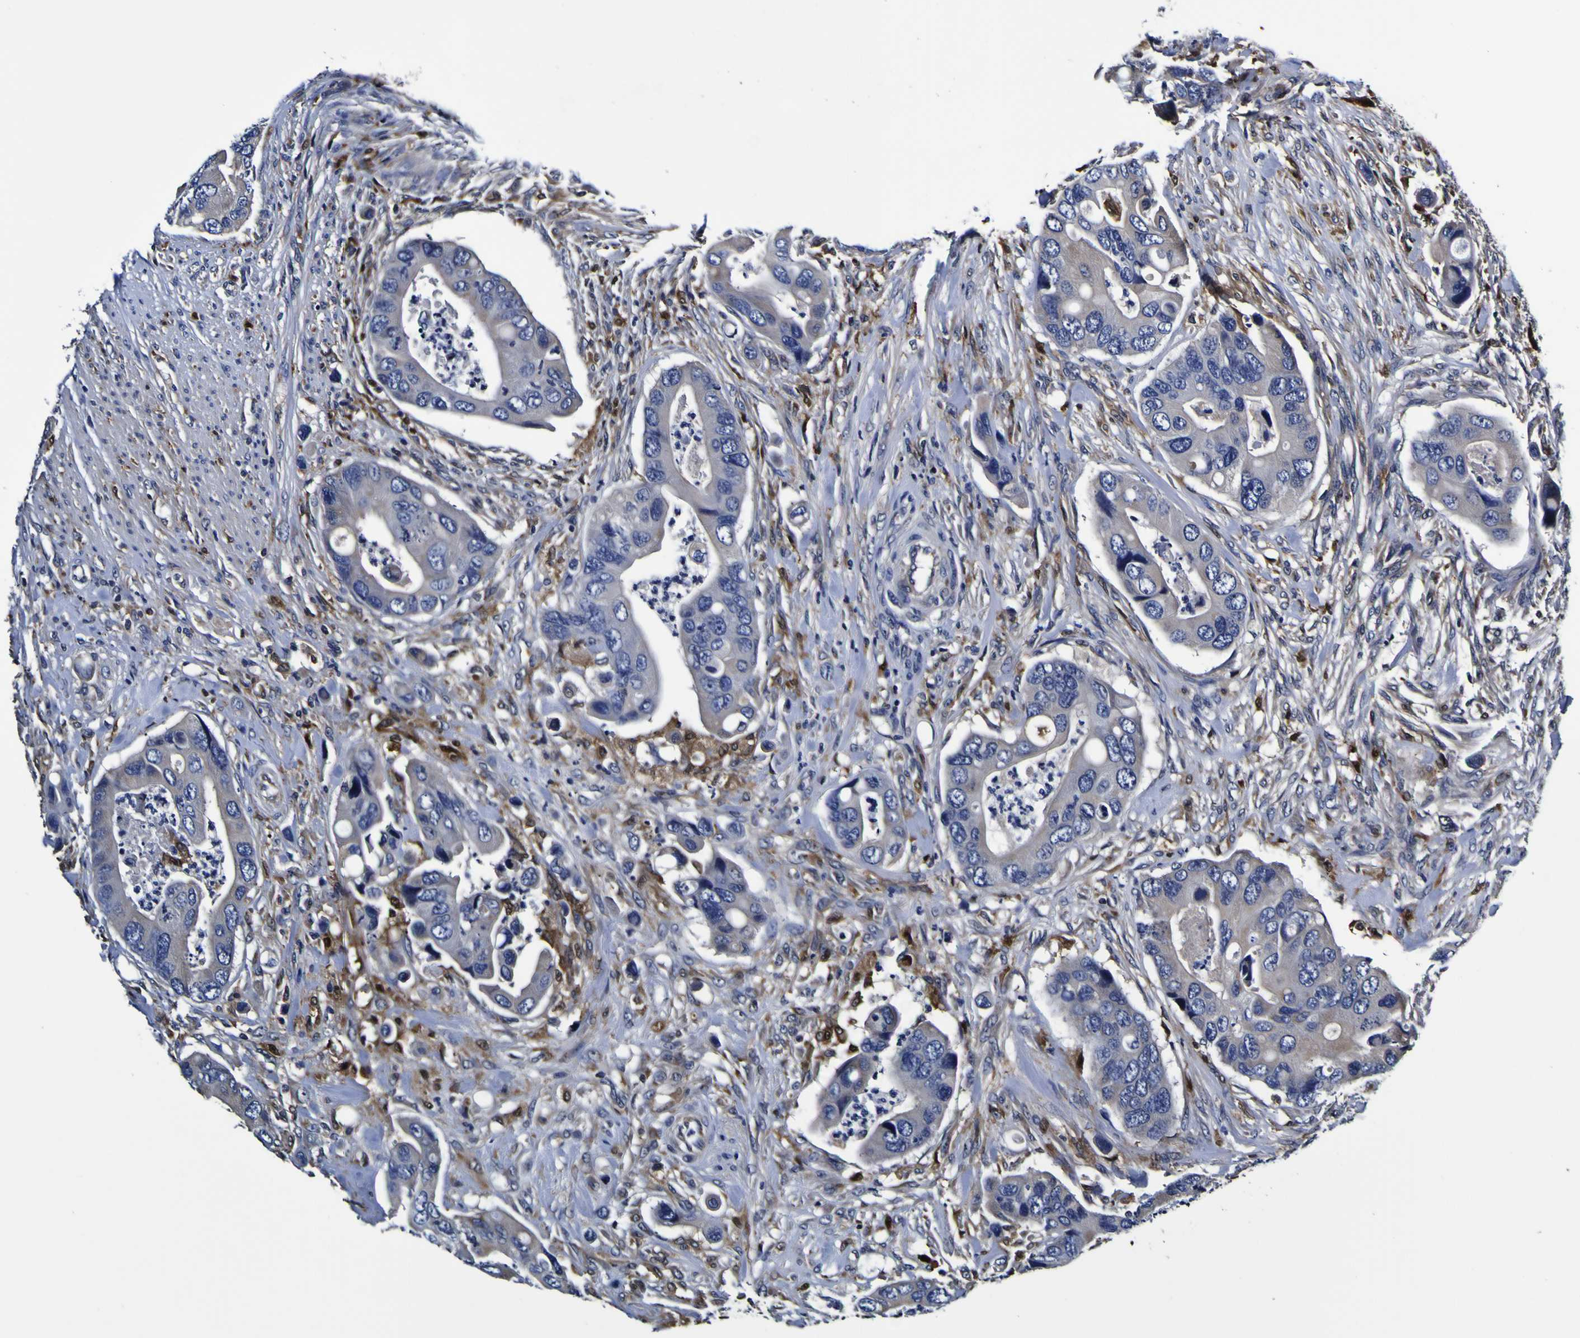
{"staining": {"intensity": "negative", "quantity": "none", "location": "none"}, "tissue": "colorectal cancer", "cell_type": "Tumor cells", "image_type": "cancer", "snomed": [{"axis": "morphology", "description": "Adenocarcinoma, NOS"}, {"axis": "topography", "description": "Rectum"}], "caption": "Immunohistochemistry (IHC) micrograph of adenocarcinoma (colorectal) stained for a protein (brown), which reveals no staining in tumor cells. (DAB immunohistochemistry, high magnification).", "gene": "GPX1", "patient": {"sex": "female", "age": 57}}